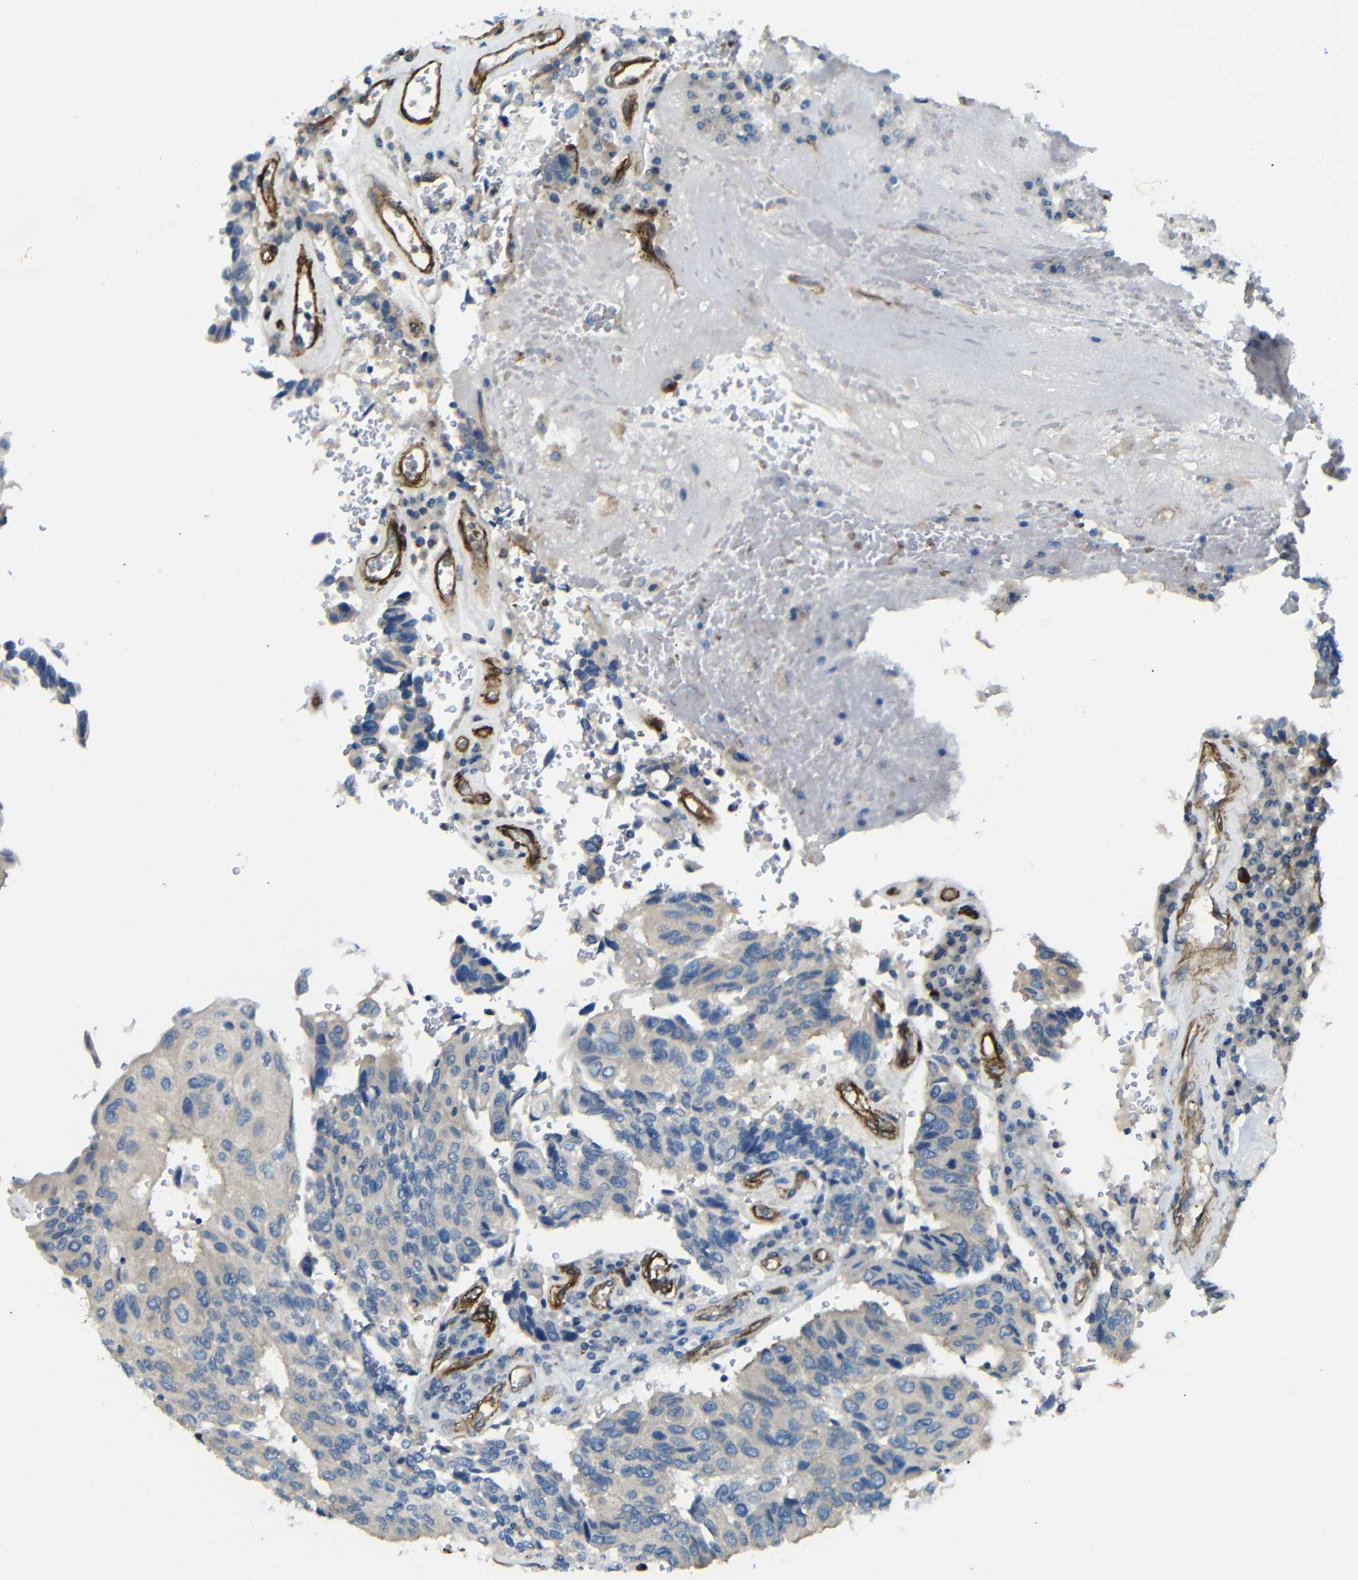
{"staining": {"intensity": "weak", "quantity": "<25%", "location": "cytoplasmic/membranous"}, "tissue": "urothelial cancer", "cell_type": "Tumor cells", "image_type": "cancer", "snomed": [{"axis": "morphology", "description": "Urothelial carcinoma, High grade"}, {"axis": "topography", "description": "Urinary bladder"}], "caption": "IHC photomicrograph of urothelial carcinoma (high-grade) stained for a protein (brown), which demonstrates no expression in tumor cells.", "gene": "MYO1B", "patient": {"sex": "male", "age": 66}}